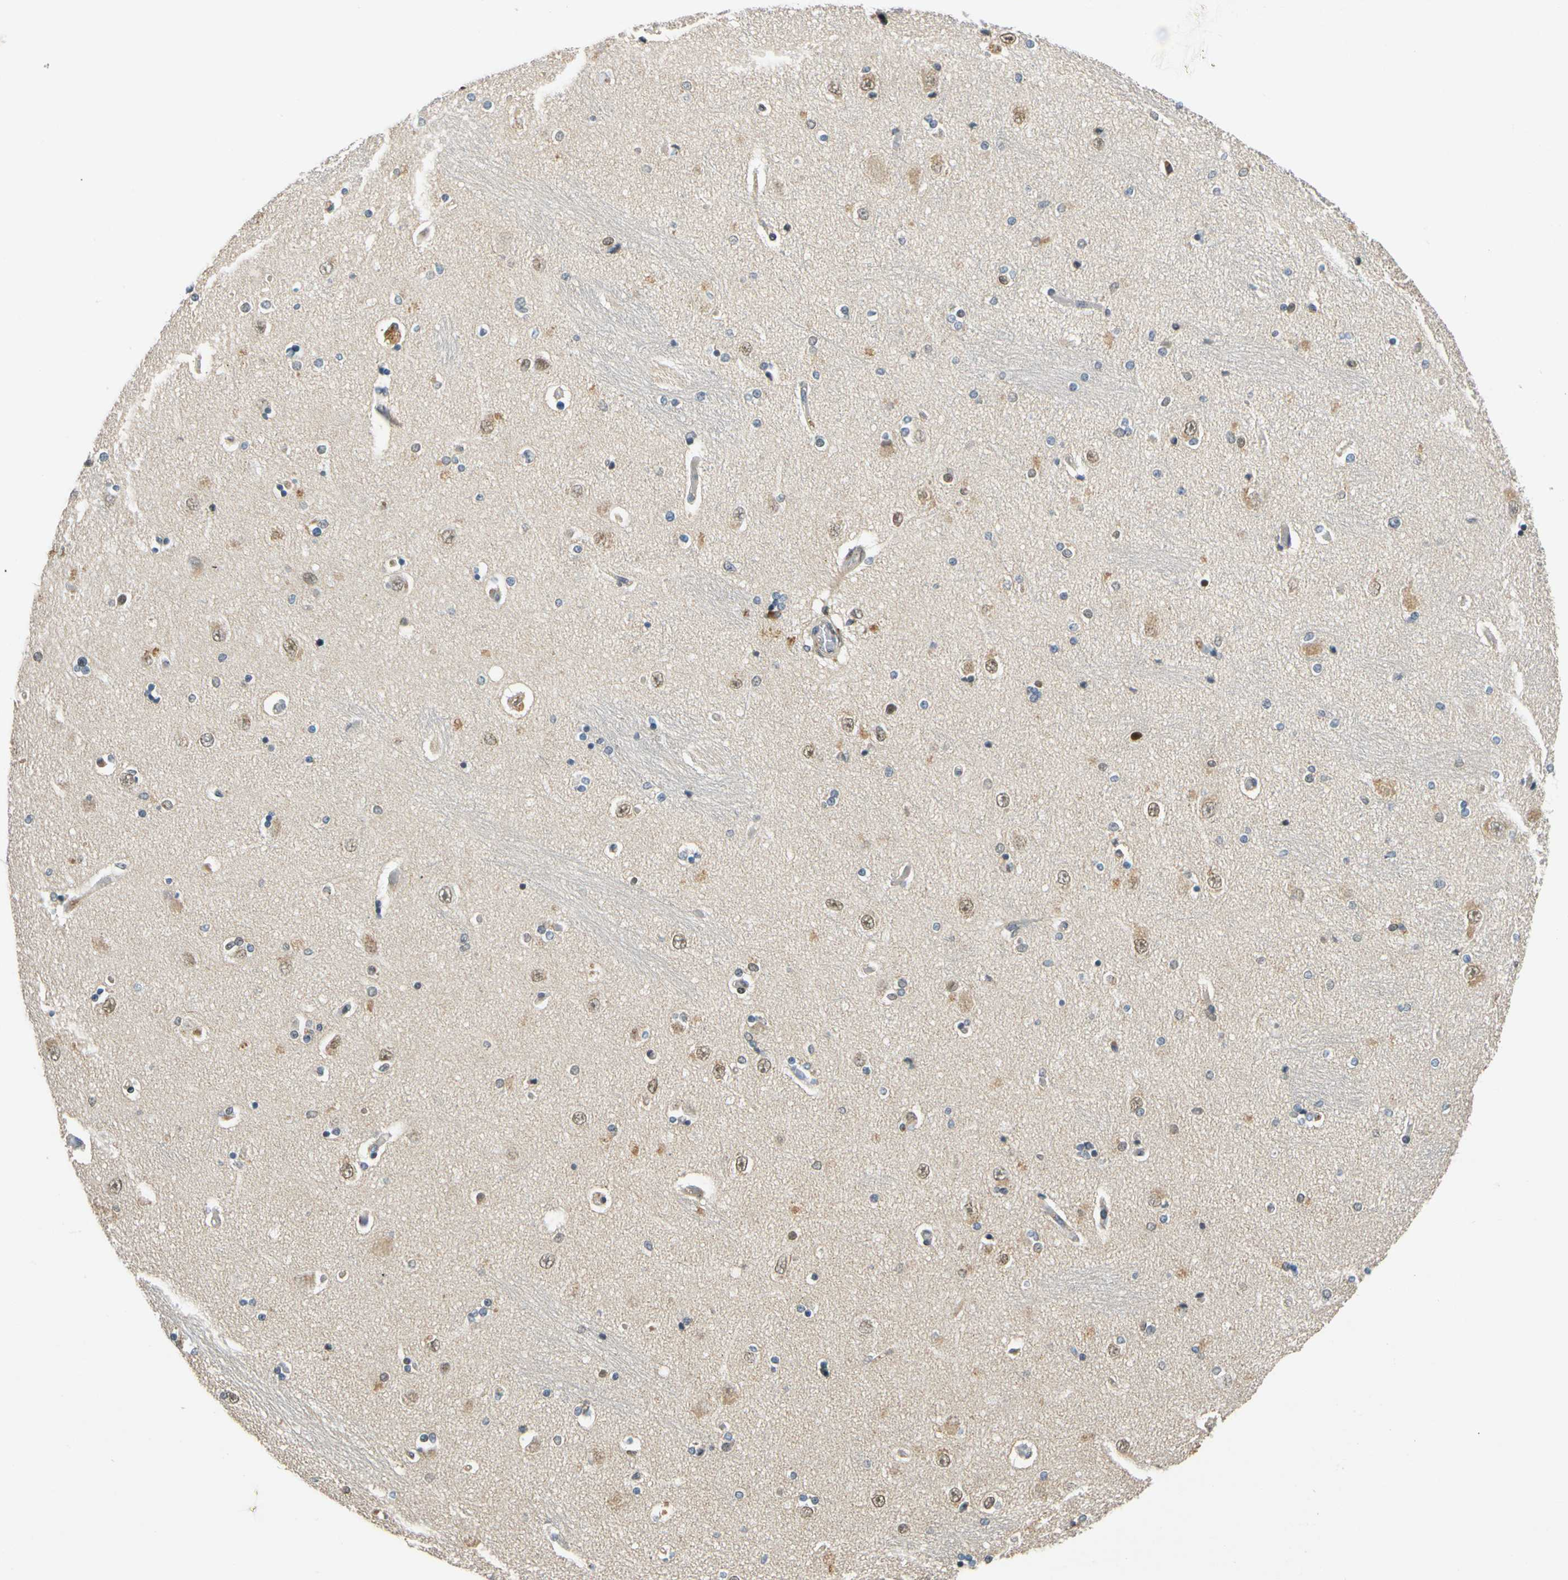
{"staining": {"intensity": "moderate", "quantity": "25%-75%", "location": "nuclear"}, "tissue": "hippocampus", "cell_type": "Glial cells", "image_type": "normal", "snomed": [{"axis": "morphology", "description": "Normal tissue, NOS"}, {"axis": "topography", "description": "Hippocampus"}], "caption": "Normal hippocampus was stained to show a protein in brown. There is medium levels of moderate nuclear positivity in about 25%-75% of glial cells.", "gene": "POGZ", "patient": {"sex": "female", "age": 54}}